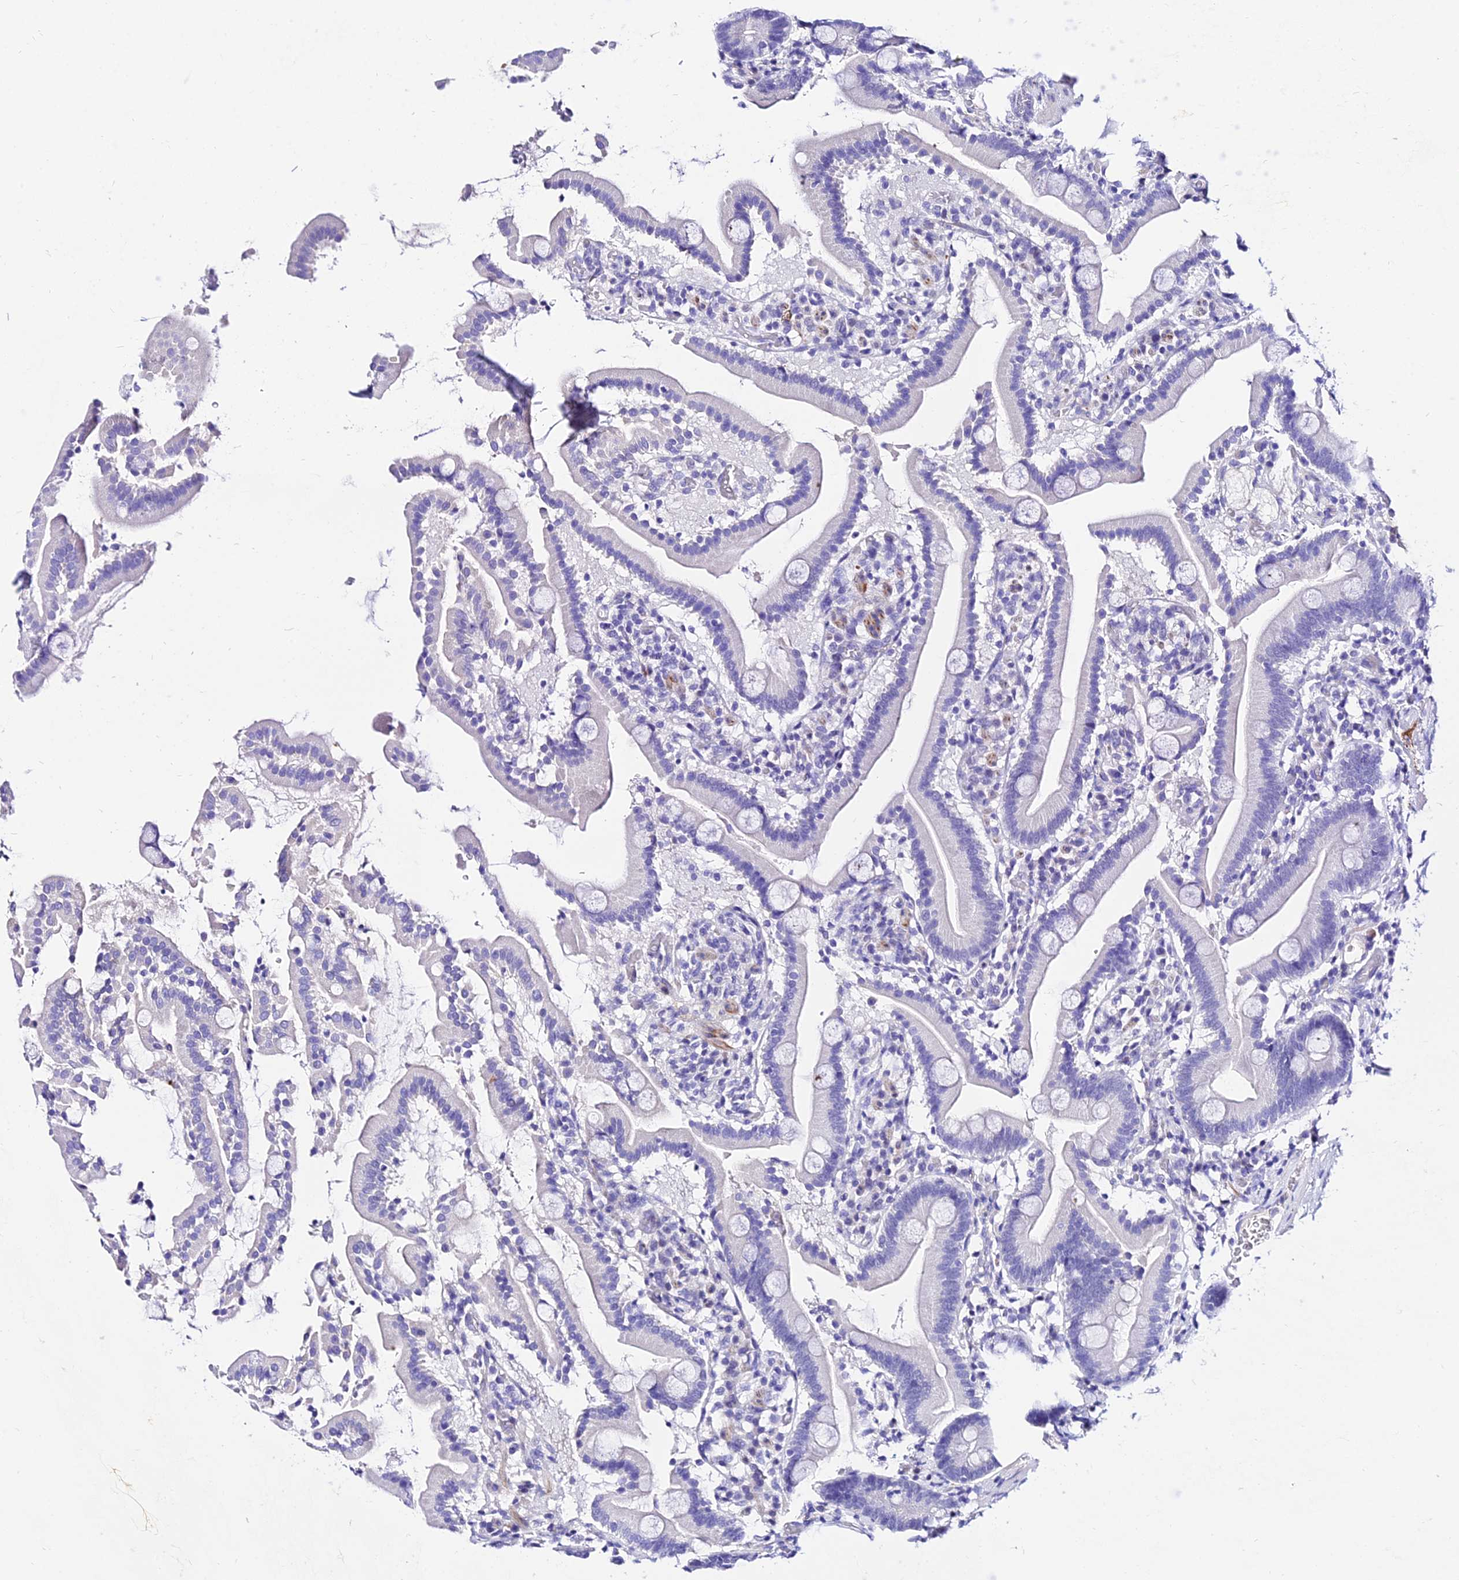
{"staining": {"intensity": "negative", "quantity": "none", "location": "none"}, "tissue": "duodenum", "cell_type": "Glandular cells", "image_type": "normal", "snomed": [{"axis": "morphology", "description": "Normal tissue, NOS"}, {"axis": "topography", "description": "Duodenum"}], "caption": "IHC micrograph of benign duodenum: human duodenum stained with DAB reveals no significant protein expression in glandular cells. (Brightfield microscopy of DAB (3,3'-diaminobenzidine) IHC at high magnification).", "gene": "DEFB106A", "patient": {"sex": "male", "age": 55}}